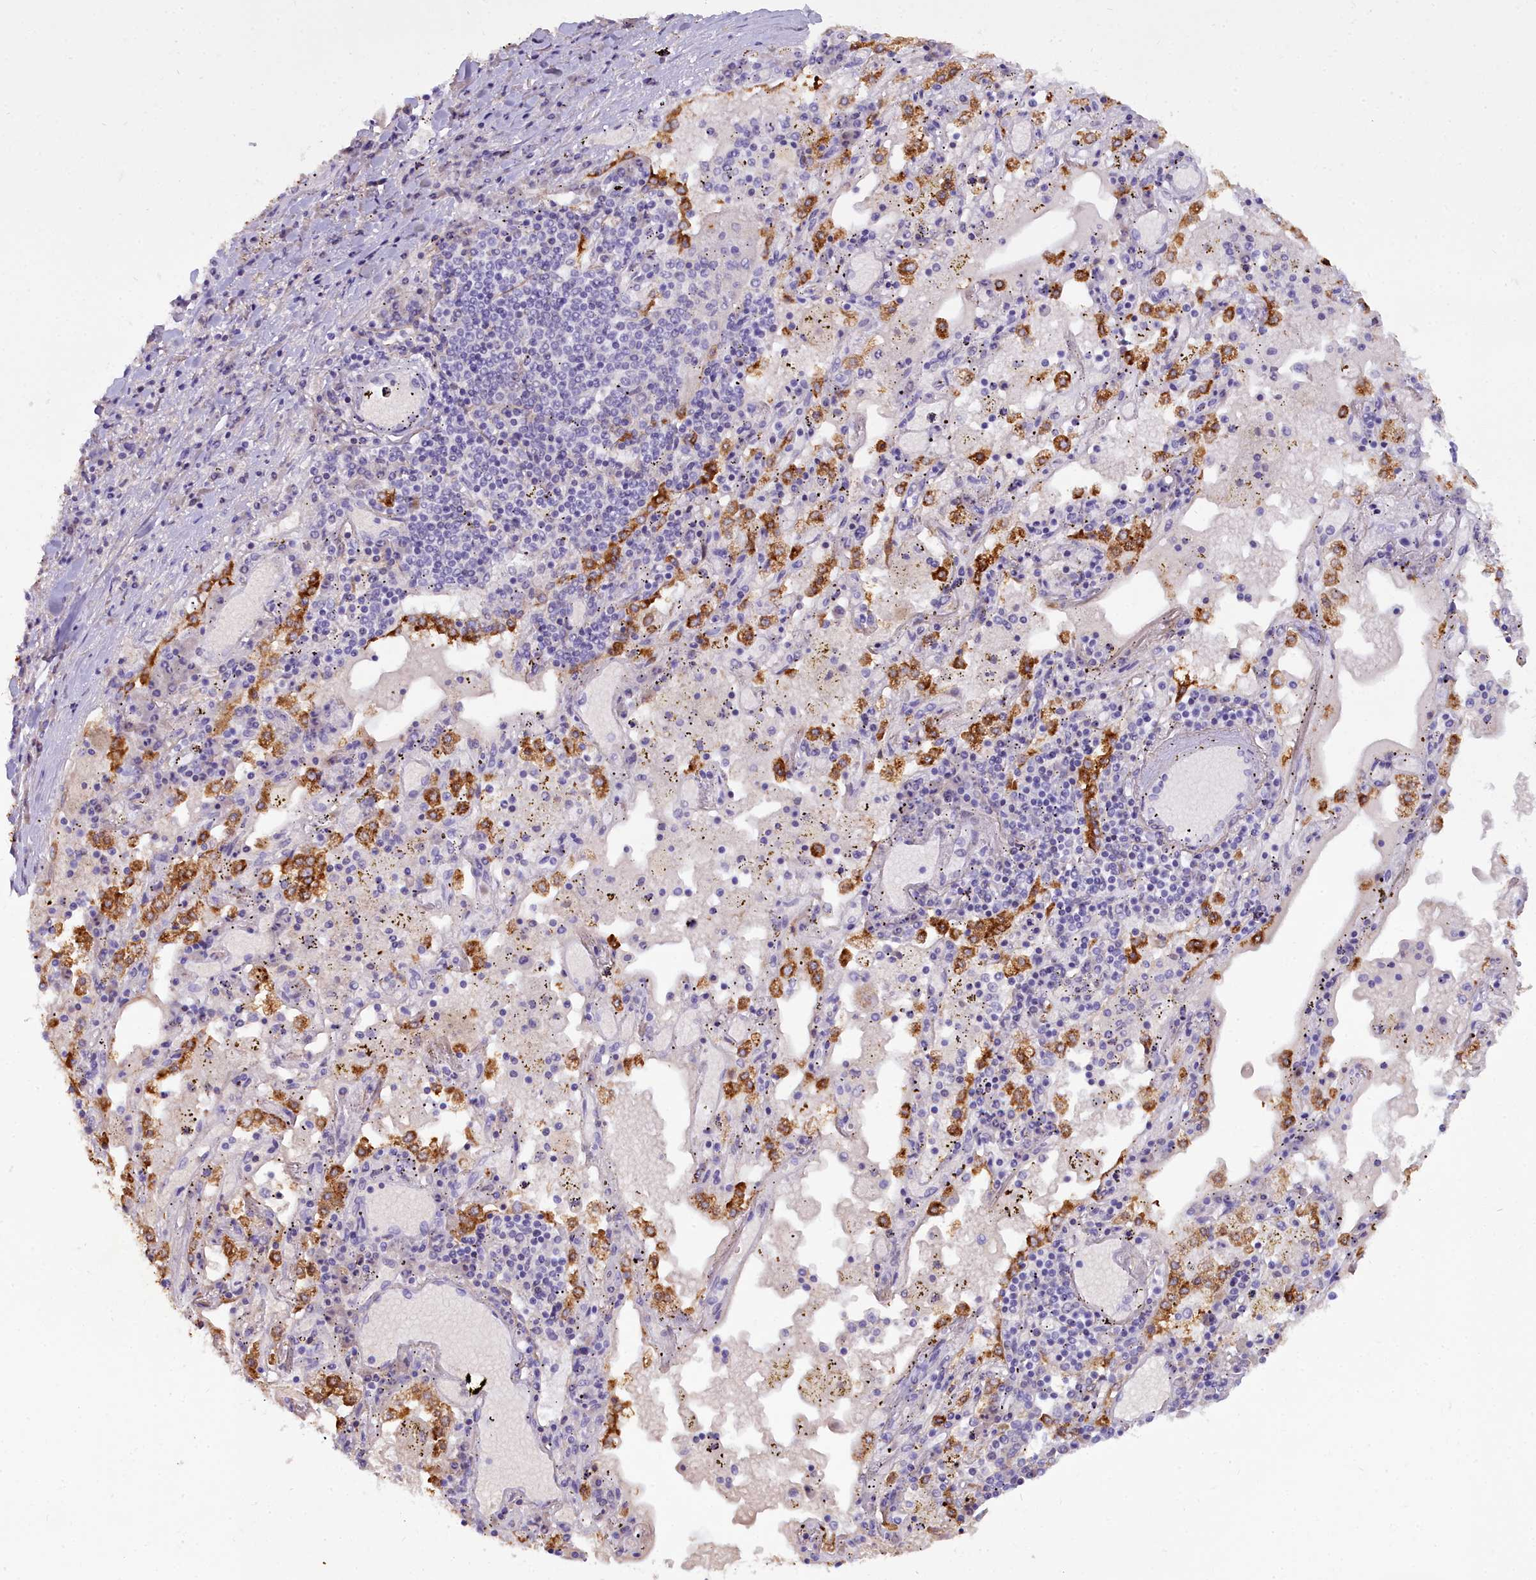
{"staining": {"intensity": "negative", "quantity": "none", "location": "none"}, "tissue": "lung cancer", "cell_type": "Tumor cells", "image_type": "cancer", "snomed": [{"axis": "morphology", "description": "Squamous cell carcinoma, NOS"}, {"axis": "topography", "description": "Lung"}], "caption": "This is a photomicrograph of IHC staining of squamous cell carcinoma (lung), which shows no staining in tumor cells.", "gene": "OSTN", "patient": {"sex": "male", "age": 65}}